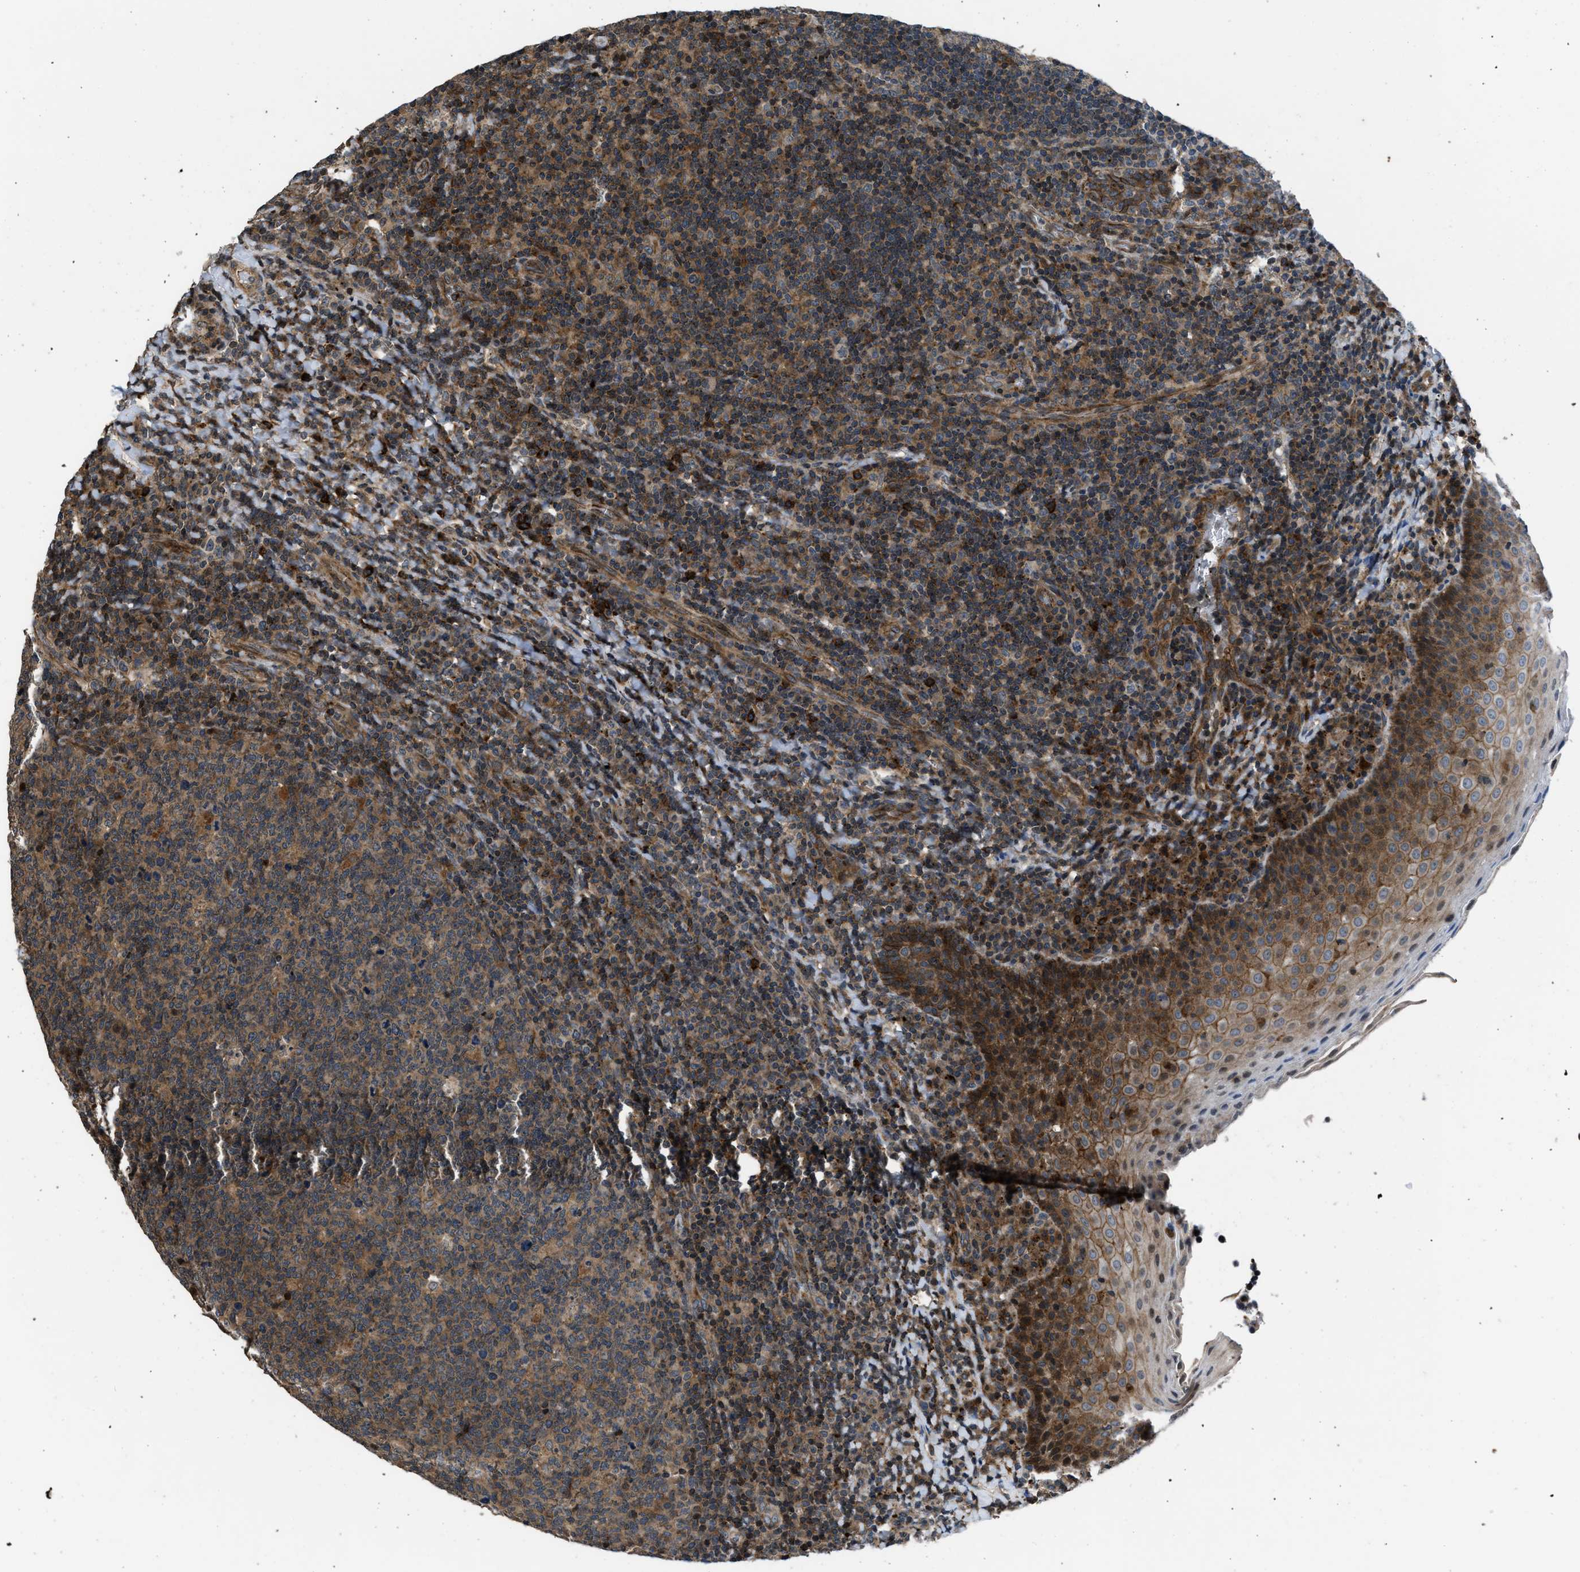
{"staining": {"intensity": "moderate", "quantity": "25%-75%", "location": "cytoplasmic/membranous,nuclear"}, "tissue": "tonsil", "cell_type": "Germinal center cells", "image_type": "normal", "snomed": [{"axis": "morphology", "description": "Normal tissue, NOS"}, {"axis": "topography", "description": "Tonsil"}], "caption": "Immunohistochemistry of unremarkable human tonsil shows medium levels of moderate cytoplasmic/membranous,nuclear expression in approximately 25%-75% of germinal center cells. (IHC, brightfield microscopy, high magnification).", "gene": "CTBS", "patient": {"sex": "male", "age": 17}}